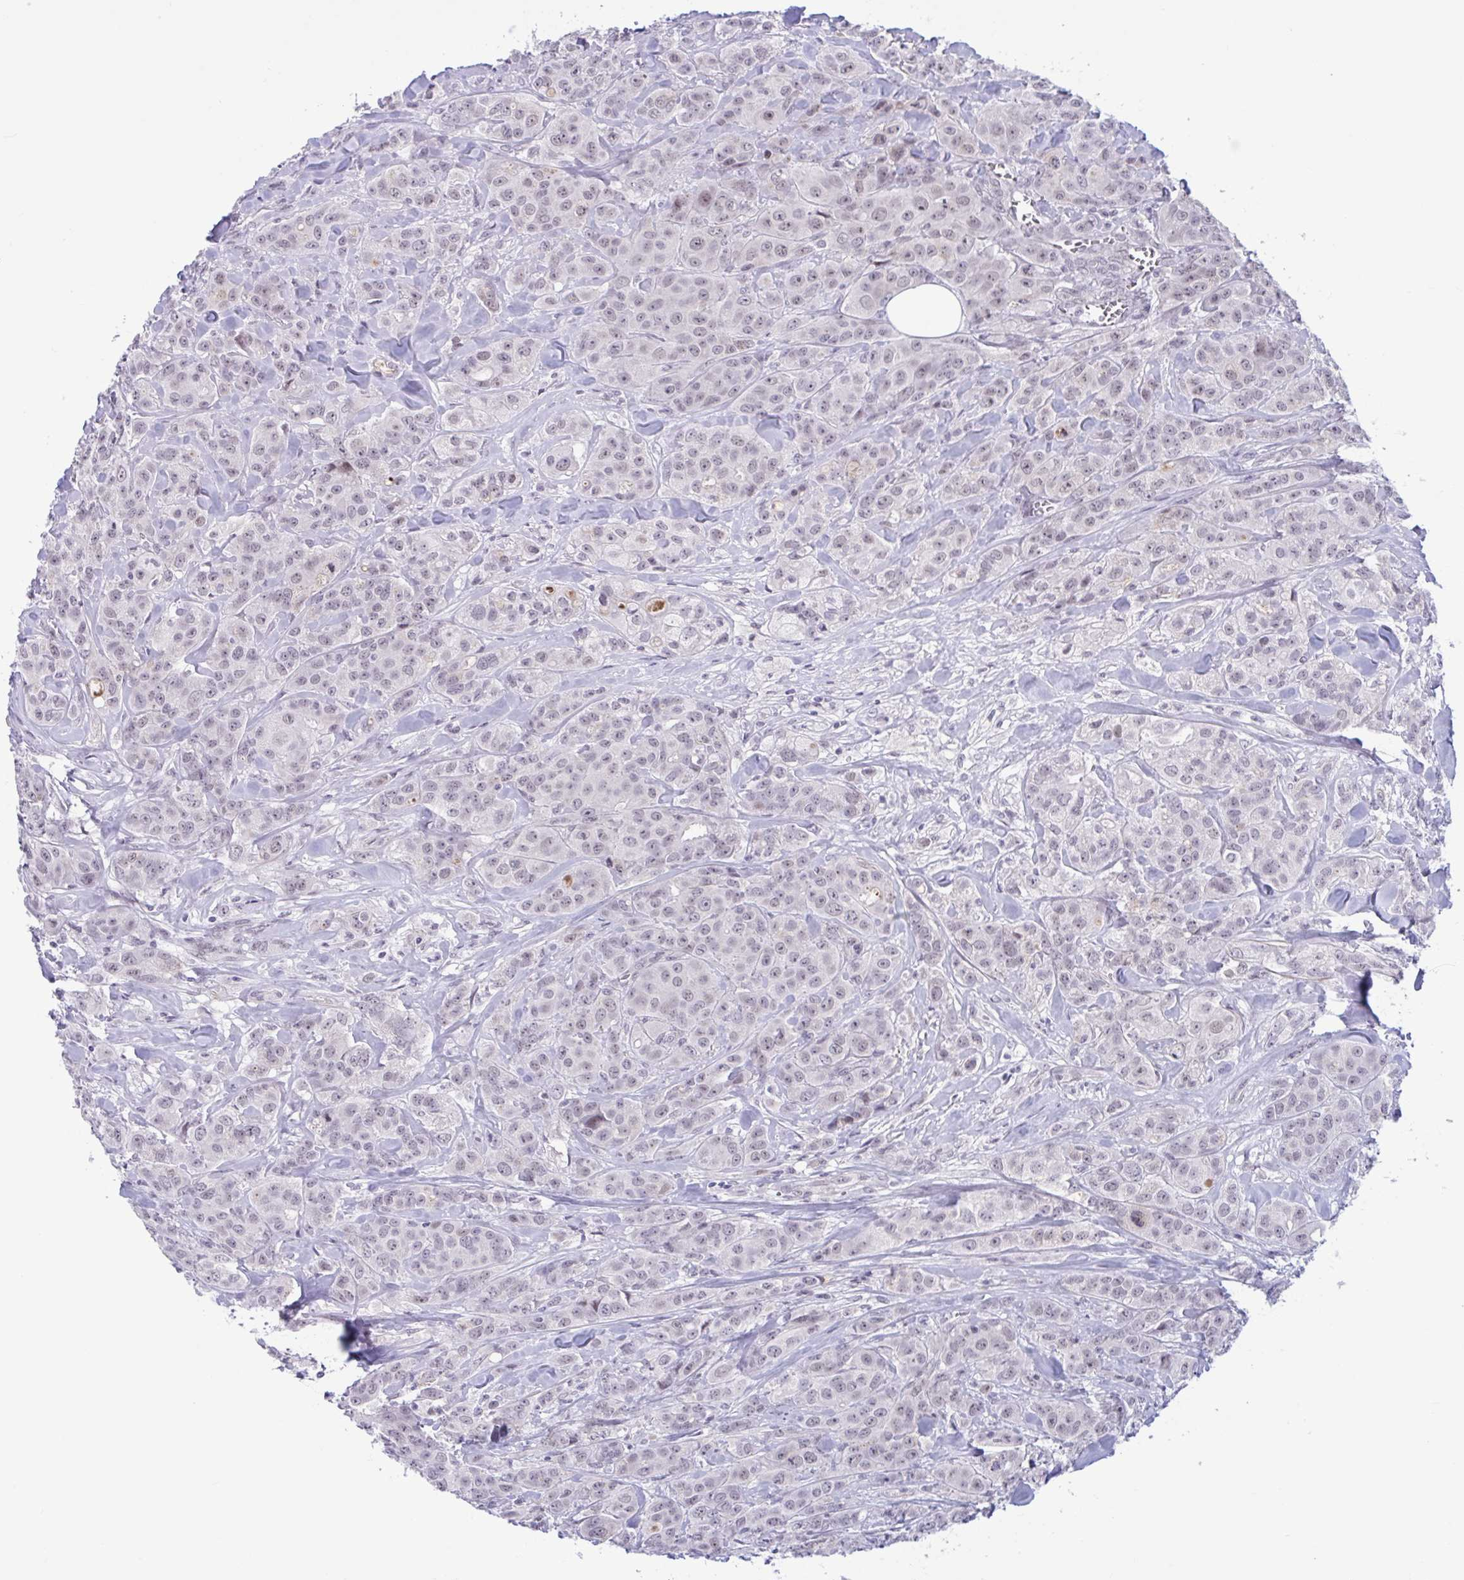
{"staining": {"intensity": "weak", "quantity": "<25%", "location": "nuclear"}, "tissue": "breast cancer", "cell_type": "Tumor cells", "image_type": "cancer", "snomed": [{"axis": "morphology", "description": "Normal tissue, NOS"}, {"axis": "morphology", "description": "Duct carcinoma"}, {"axis": "topography", "description": "Breast"}], "caption": "A micrograph of breast cancer (intraductal carcinoma) stained for a protein exhibits no brown staining in tumor cells.", "gene": "CNGB3", "patient": {"sex": "female", "age": 43}}